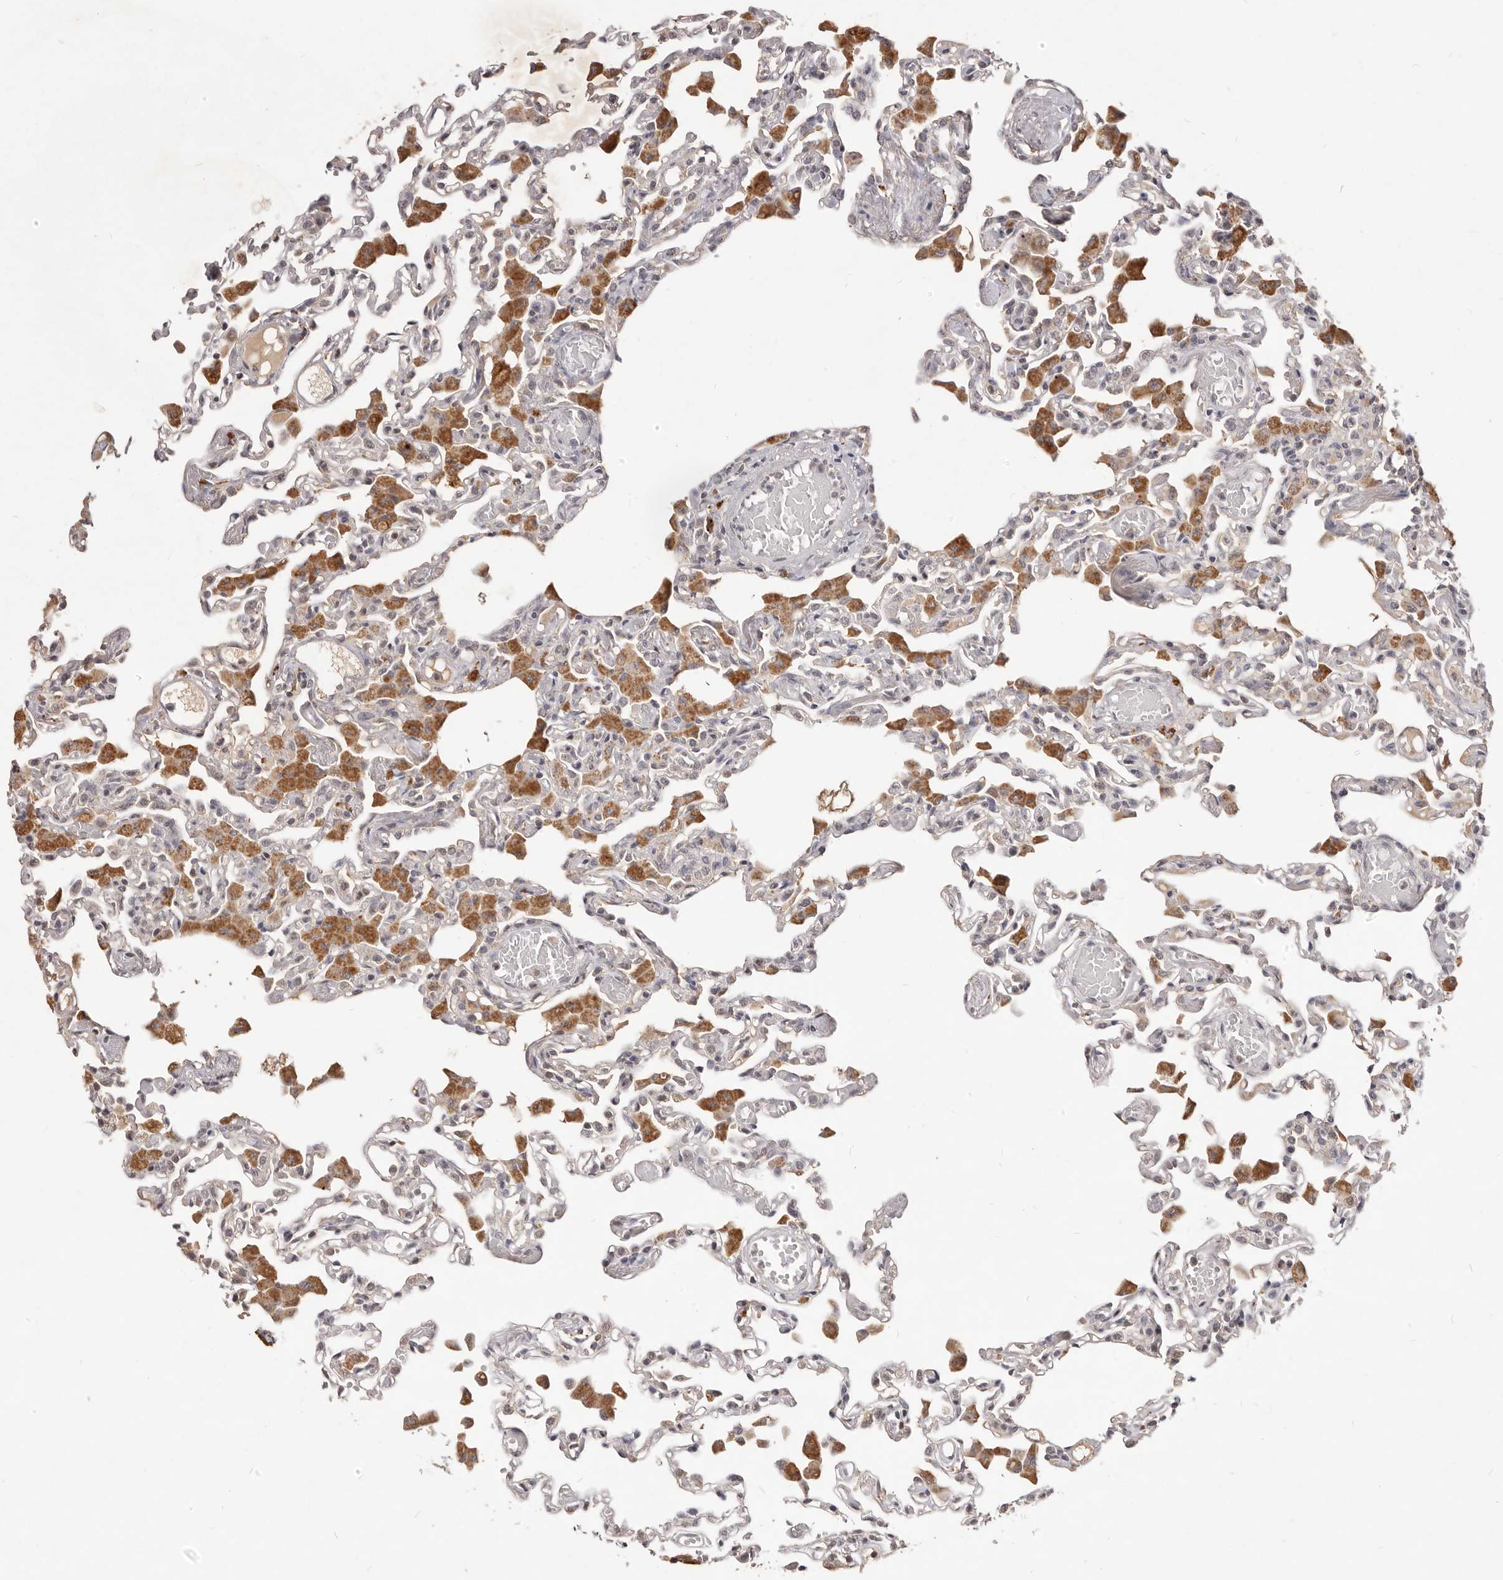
{"staining": {"intensity": "weak", "quantity": "<25%", "location": "cytoplasmic/membranous"}, "tissue": "lung", "cell_type": "Alveolar cells", "image_type": "normal", "snomed": [{"axis": "morphology", "description": "Normal tissue, NOS"}, {"axis": "topography", "description": "Bronchus"}, {"axis": "topography", "description": "Lung"}], "caption": "Immunohistochemistry micrograph of normal lung: lung stained with DAB demonstrates no significant protein positivity in alveolar cells.", "gene": "TSPAN13", "patient": {"sex": "female", "age": 49}}